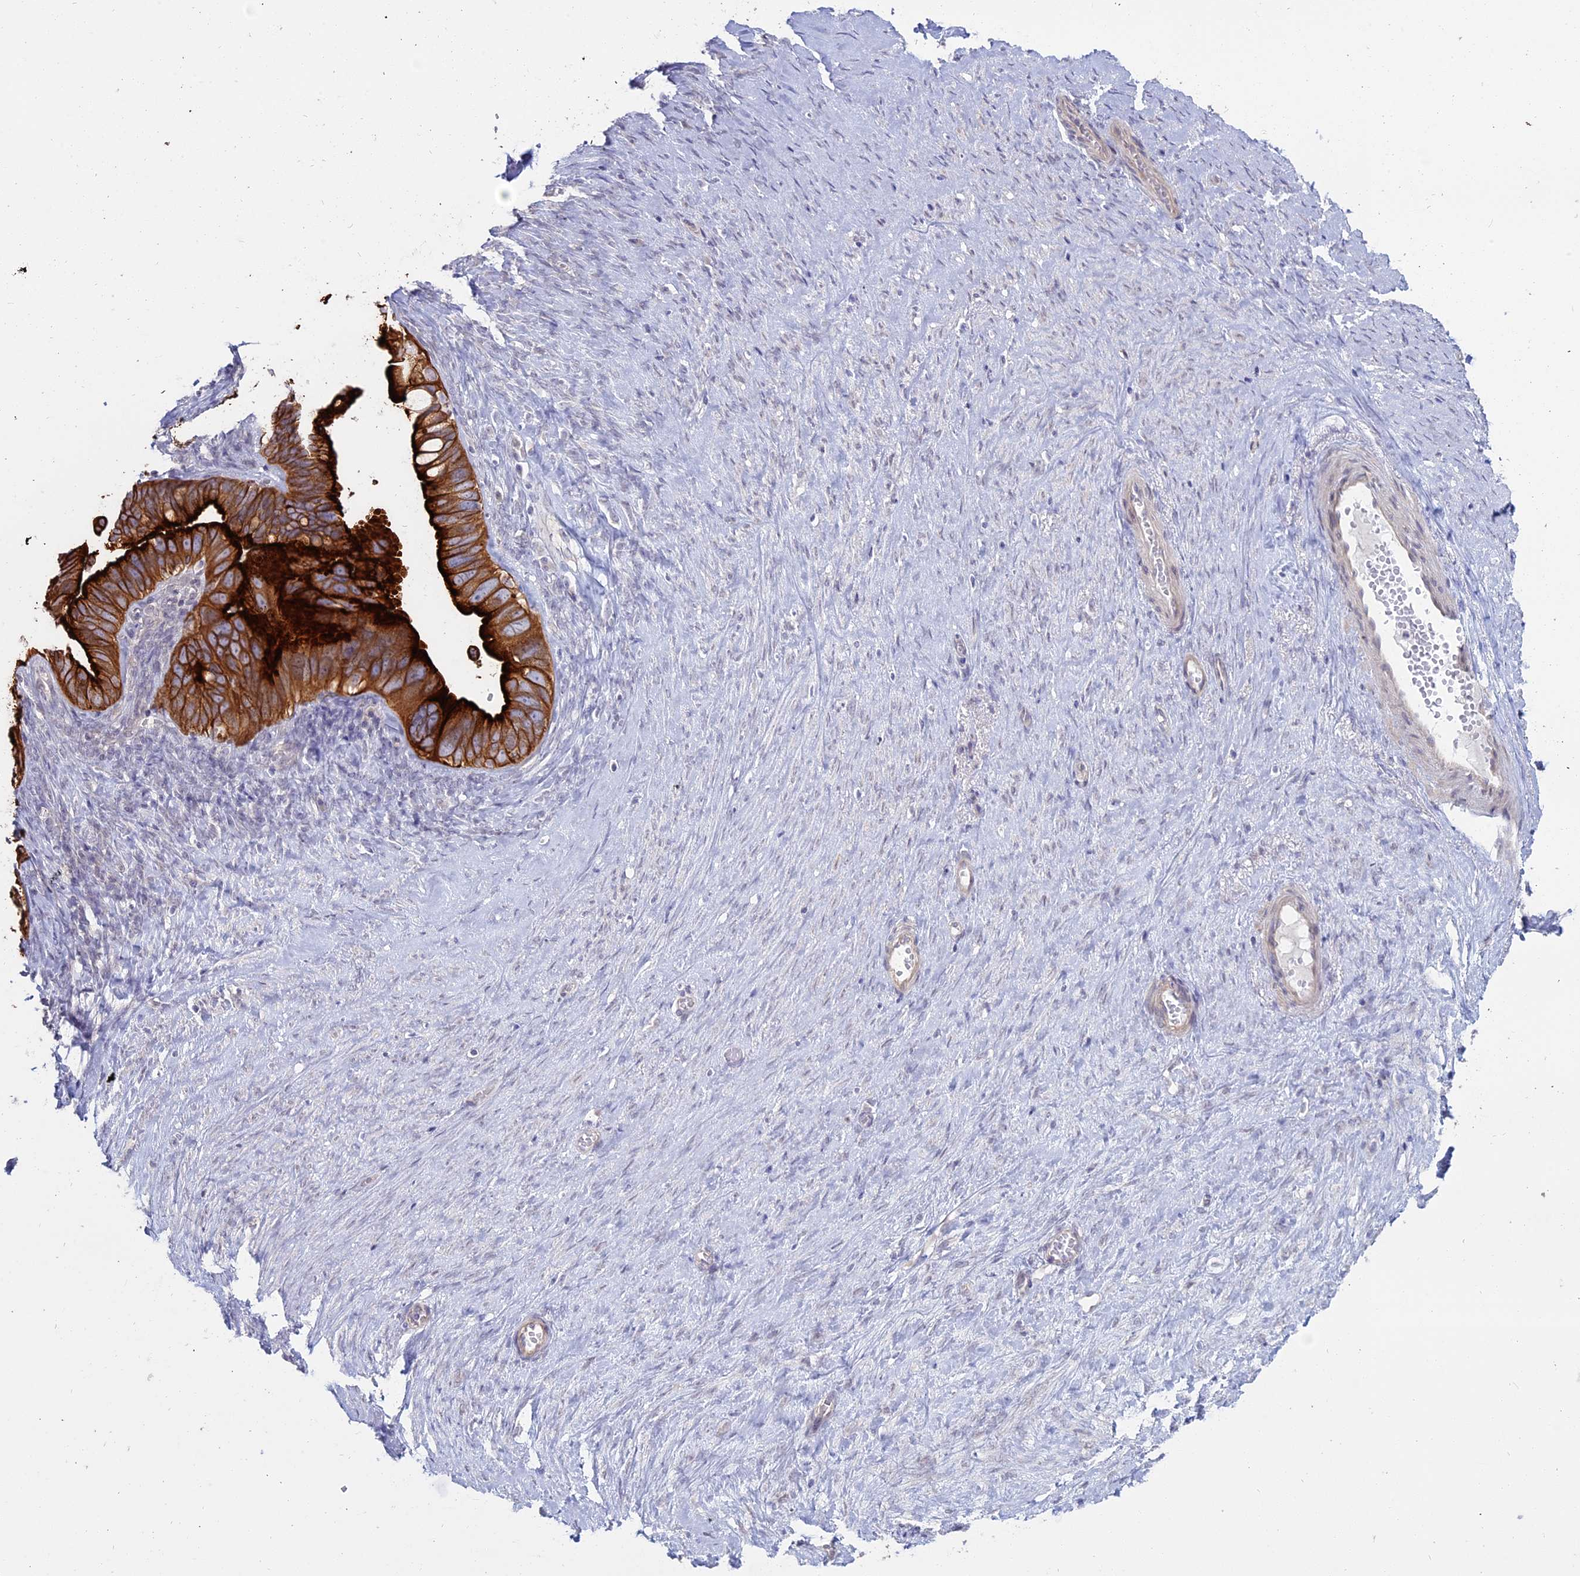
{"staining": {"intensity": "strong", "quantity": ">75%", "location": "cytoplasmic/membranous"}, "tissue": "ovarian cancer", "cell_type": "Tumor cells", "image_type": "cancer", "snomed": [{"axis": "morphology", "description": "Cystadenocarcinoma, serous, NOS"}, {"axis": "topography", "description": "Ovary"}], "caption": "Immunohistochemistry (IHC) image of neoplastic tissue: human ovarian cancer (serous cystadenocarcinoma) stained using immunohistochemistry reveals high levels of strong protein expression localized specifically in the cytoplasmic/membranous of tumor cells, appearing as a cytoplasmic/membranous brown color.", "gene": "MYO5B", "patient": {"sex": "female", "age": 56}}